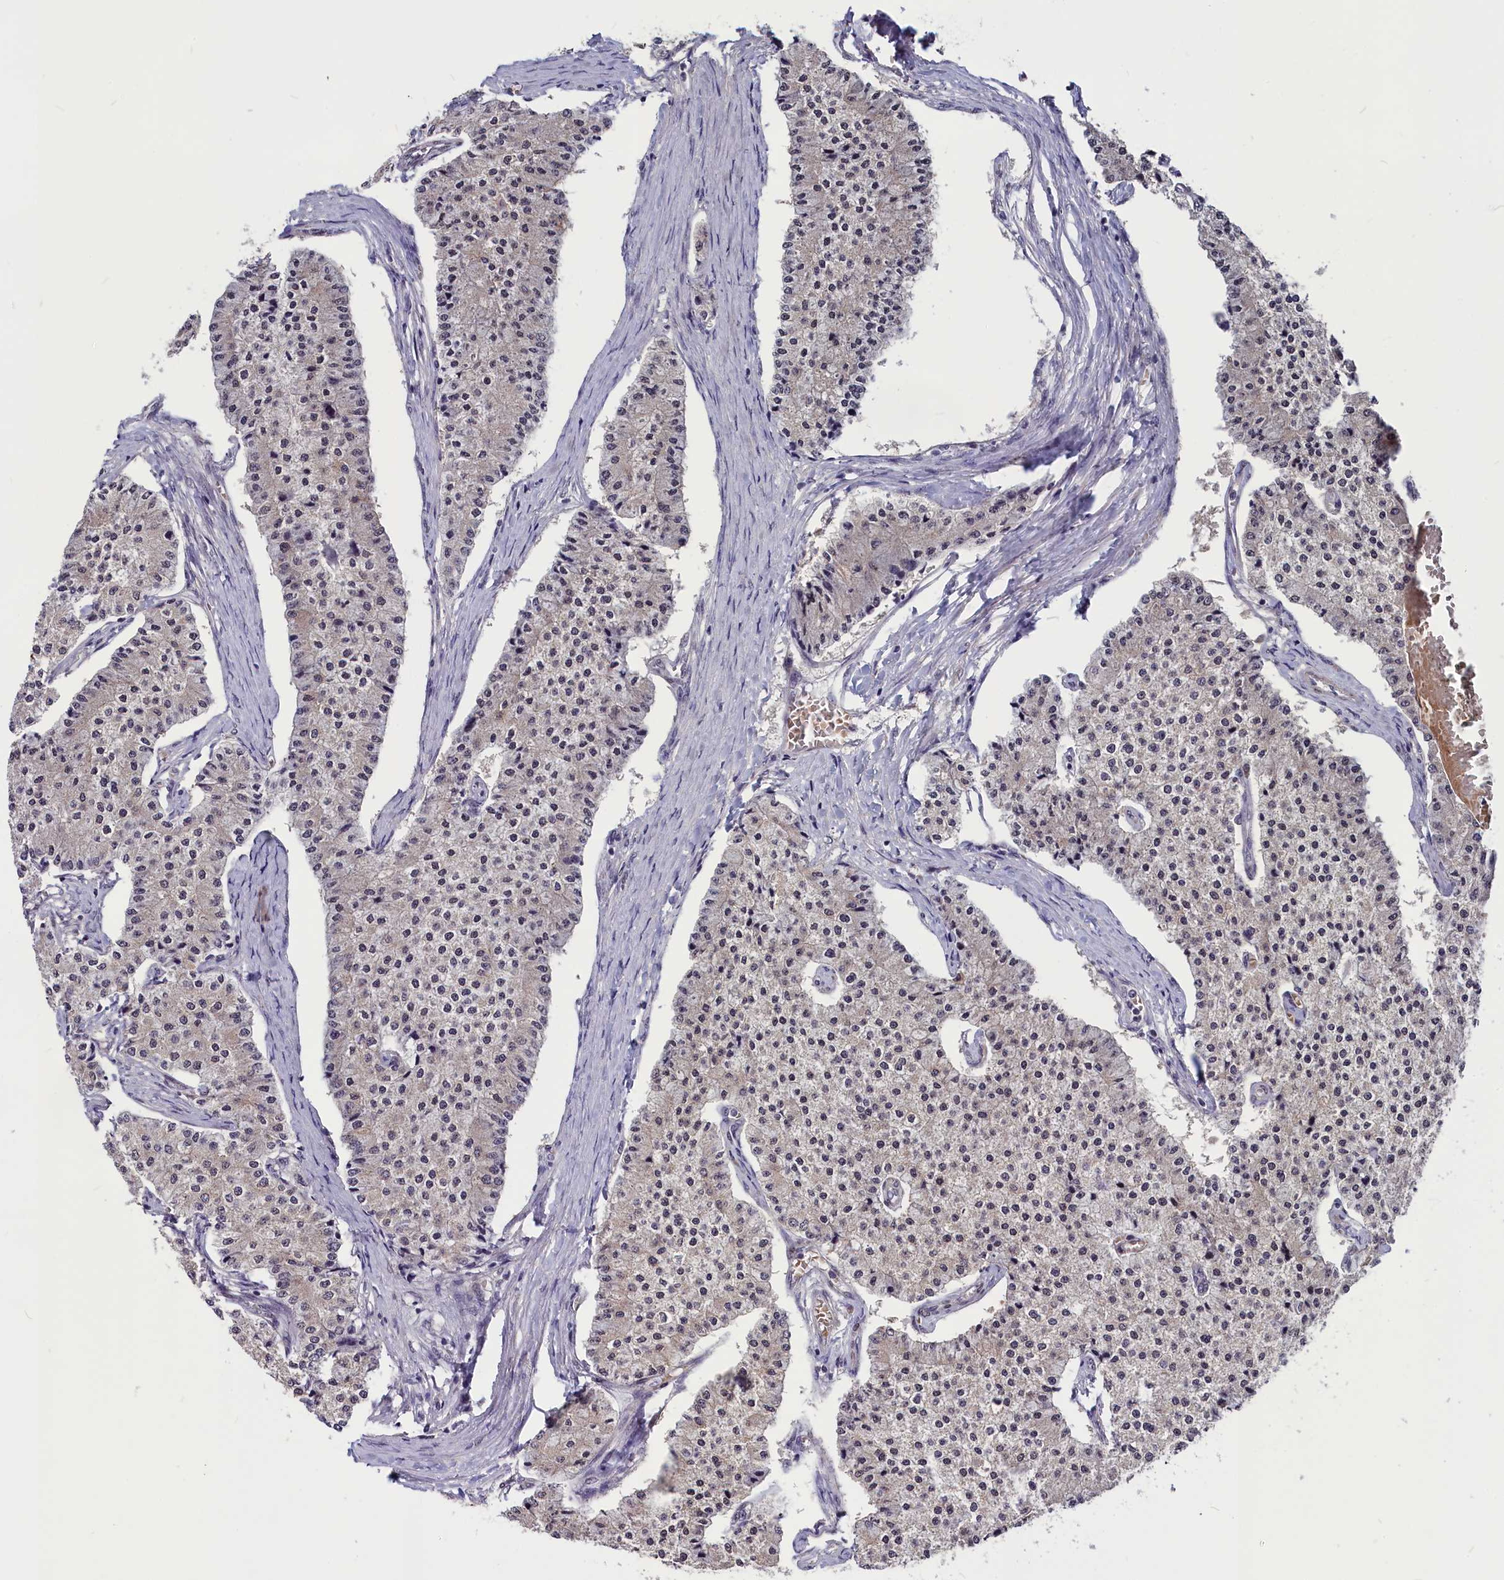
{"staining": {"intensity": "weak", "quantity": "<25%", "location": "cytoplasmic/membranous"}, "tissue": "carcinoid", "cell_type": "Tumor cells", "image_type": "cancer", "snomed": [{"axis": "morphology", "description": "Carcinoid, malignant, NOS"}, {"axis": "topography", "description": "Colon"}], "caption": "Immunohistochemistry micrograph of carcinoid stained for a protein (brown), which displays no expression in tumor cells.", "gene": "SLC39A6", "patient": {"sex": "female", "age": 52}}